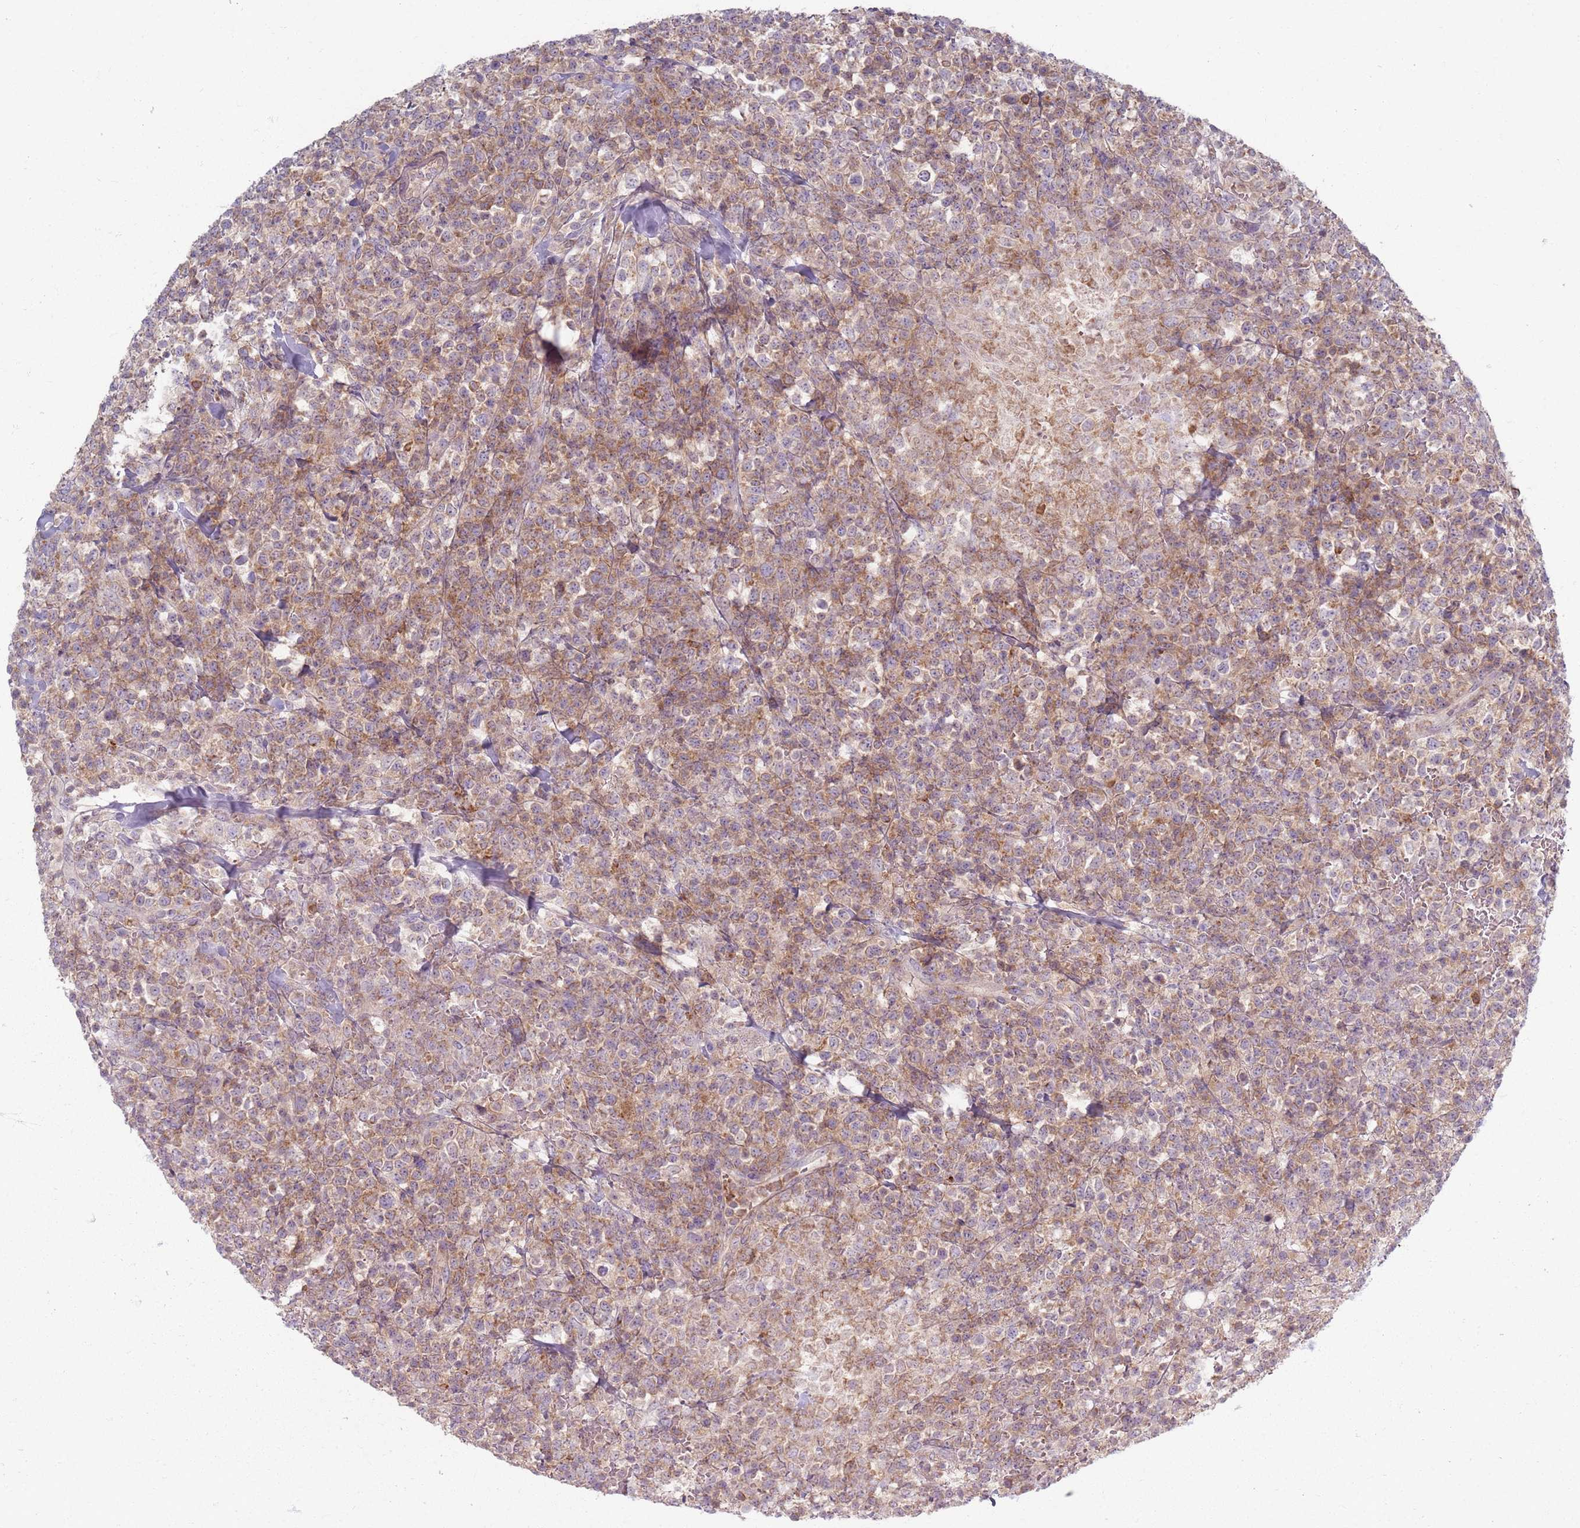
{"staining": {"intensity": "weak", "quantity": "<25%", "location": "cytoplasmic/membranous"}, "tissue": "lymphoma", "cell_type": "Tumor cells", "image_type": "cancer", "snomed": [{"axis": "morphology", "description": "Malignant lymphoma, non-Hodgkin's type, High grade"}, {"axis": "topography", "description": "Colon"}], "caption": "This is an IHC histopathology image of lymphoma. There is no expression in tumor cells.", "gene": "ZDHHC2", "patient": {"sex": "female", "age": 53}}